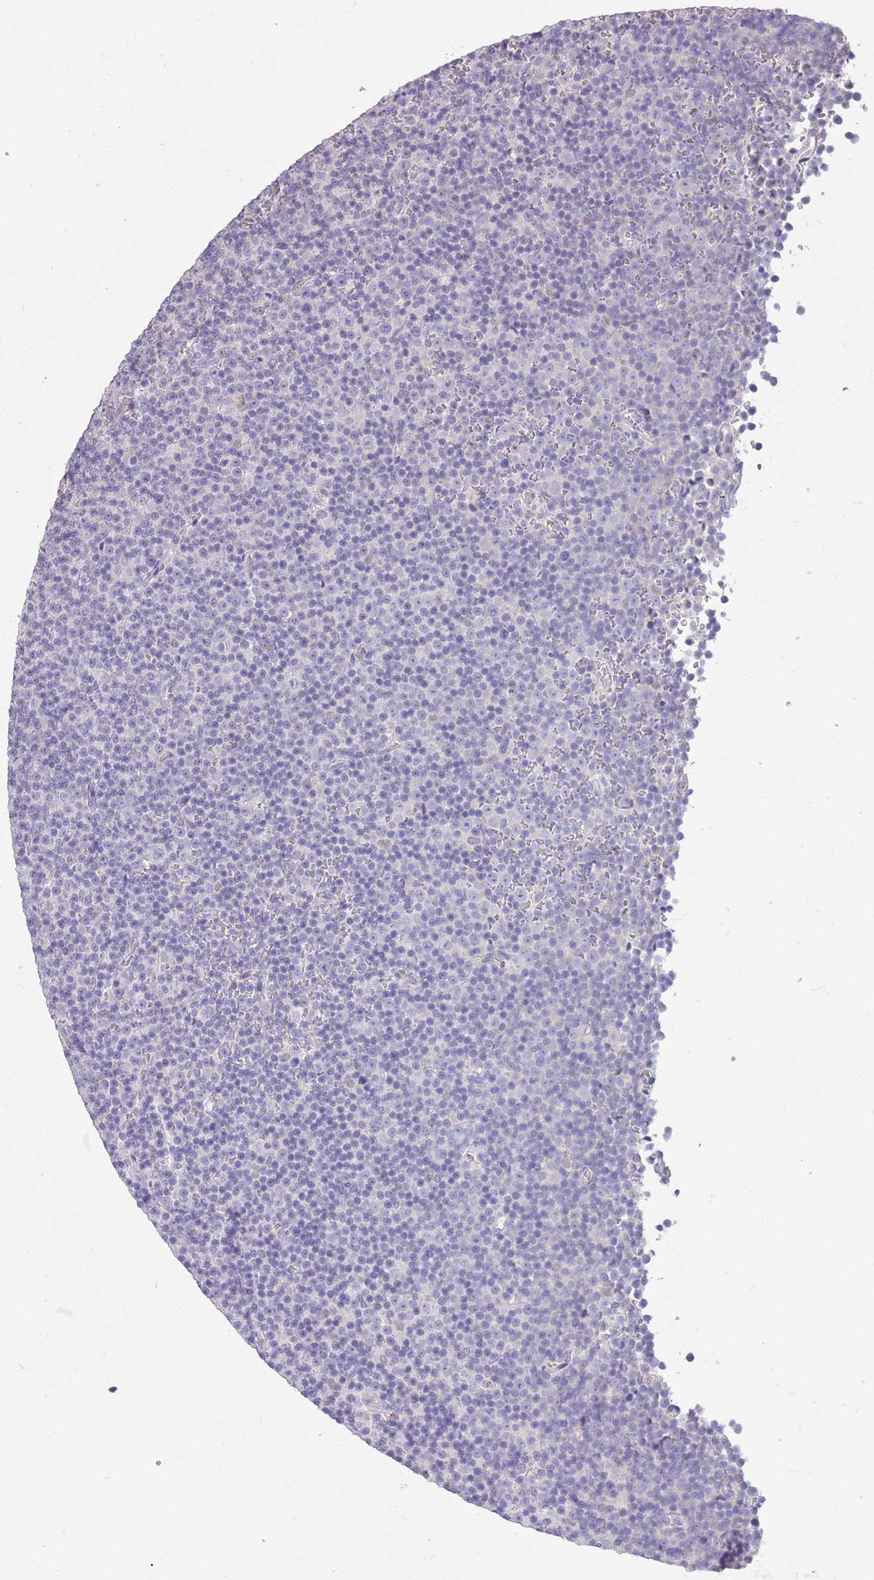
{"staining": {"intensity": "negative", "quantity": "none", "location": "none"}, "tissue": "lymphoma", "cell_type": "Tumor cells", "image_type": "cancer", "snomed": [{"axis": "morphology", "description": "Malignant lymphoma, non-Hodgkin's type, Low grade"}, {"axis": "topography", "description": "Lymph node"}], "caption": "High power microscopy micrograph of an IHC image of malignant lymphoma, non-Hodgkin's type (low-grade), revealing no significant staining in tumor cells.", "gene": "SFTPA1", "patient": {"sex": "female", "age": 67}}